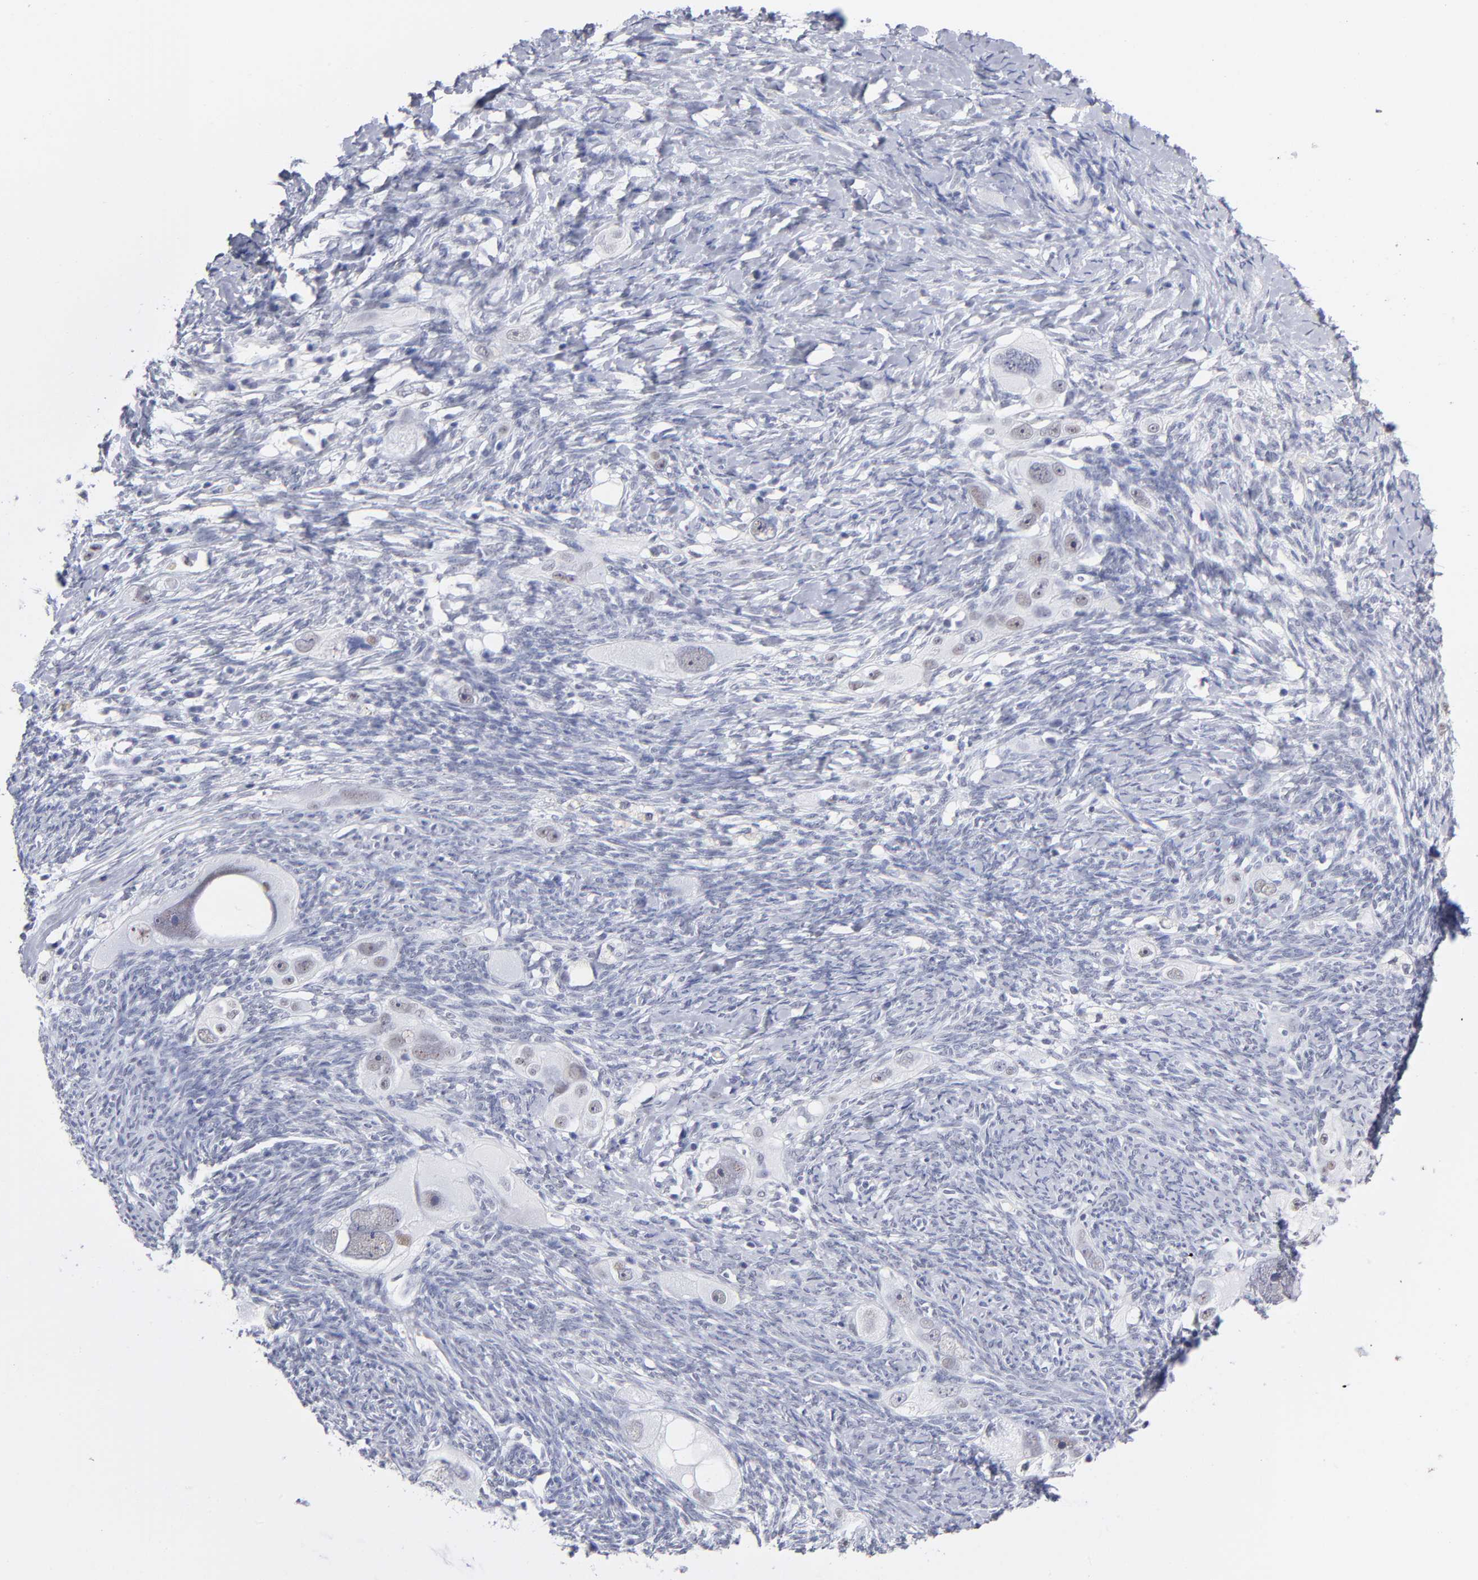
{"staining": {"intensity": "weak", "quantity": "25%-75%", "location": "nuclear"}, "tissue": "ovarian cancer", "cell_type": "Tumor cells", "image_type": "cancer", "snomed": [{"axis": "morphology", "description": "Normal tissue, NOS"}, {"axis": "morphology", "description": "Cystadenocarcinoma, serous, NOS"}, {"axis": "topography", "description": "Ovary"}], "caption": "Ovarian cancer (serous cystadenocarcinoma) stained for a protein exhibits weak nuclear positivity in tumor cells. (IHC, brightfield microscopy, high magnification).", "gene": "SNRPB", "patient": {"sex": "female", "age": 62}}